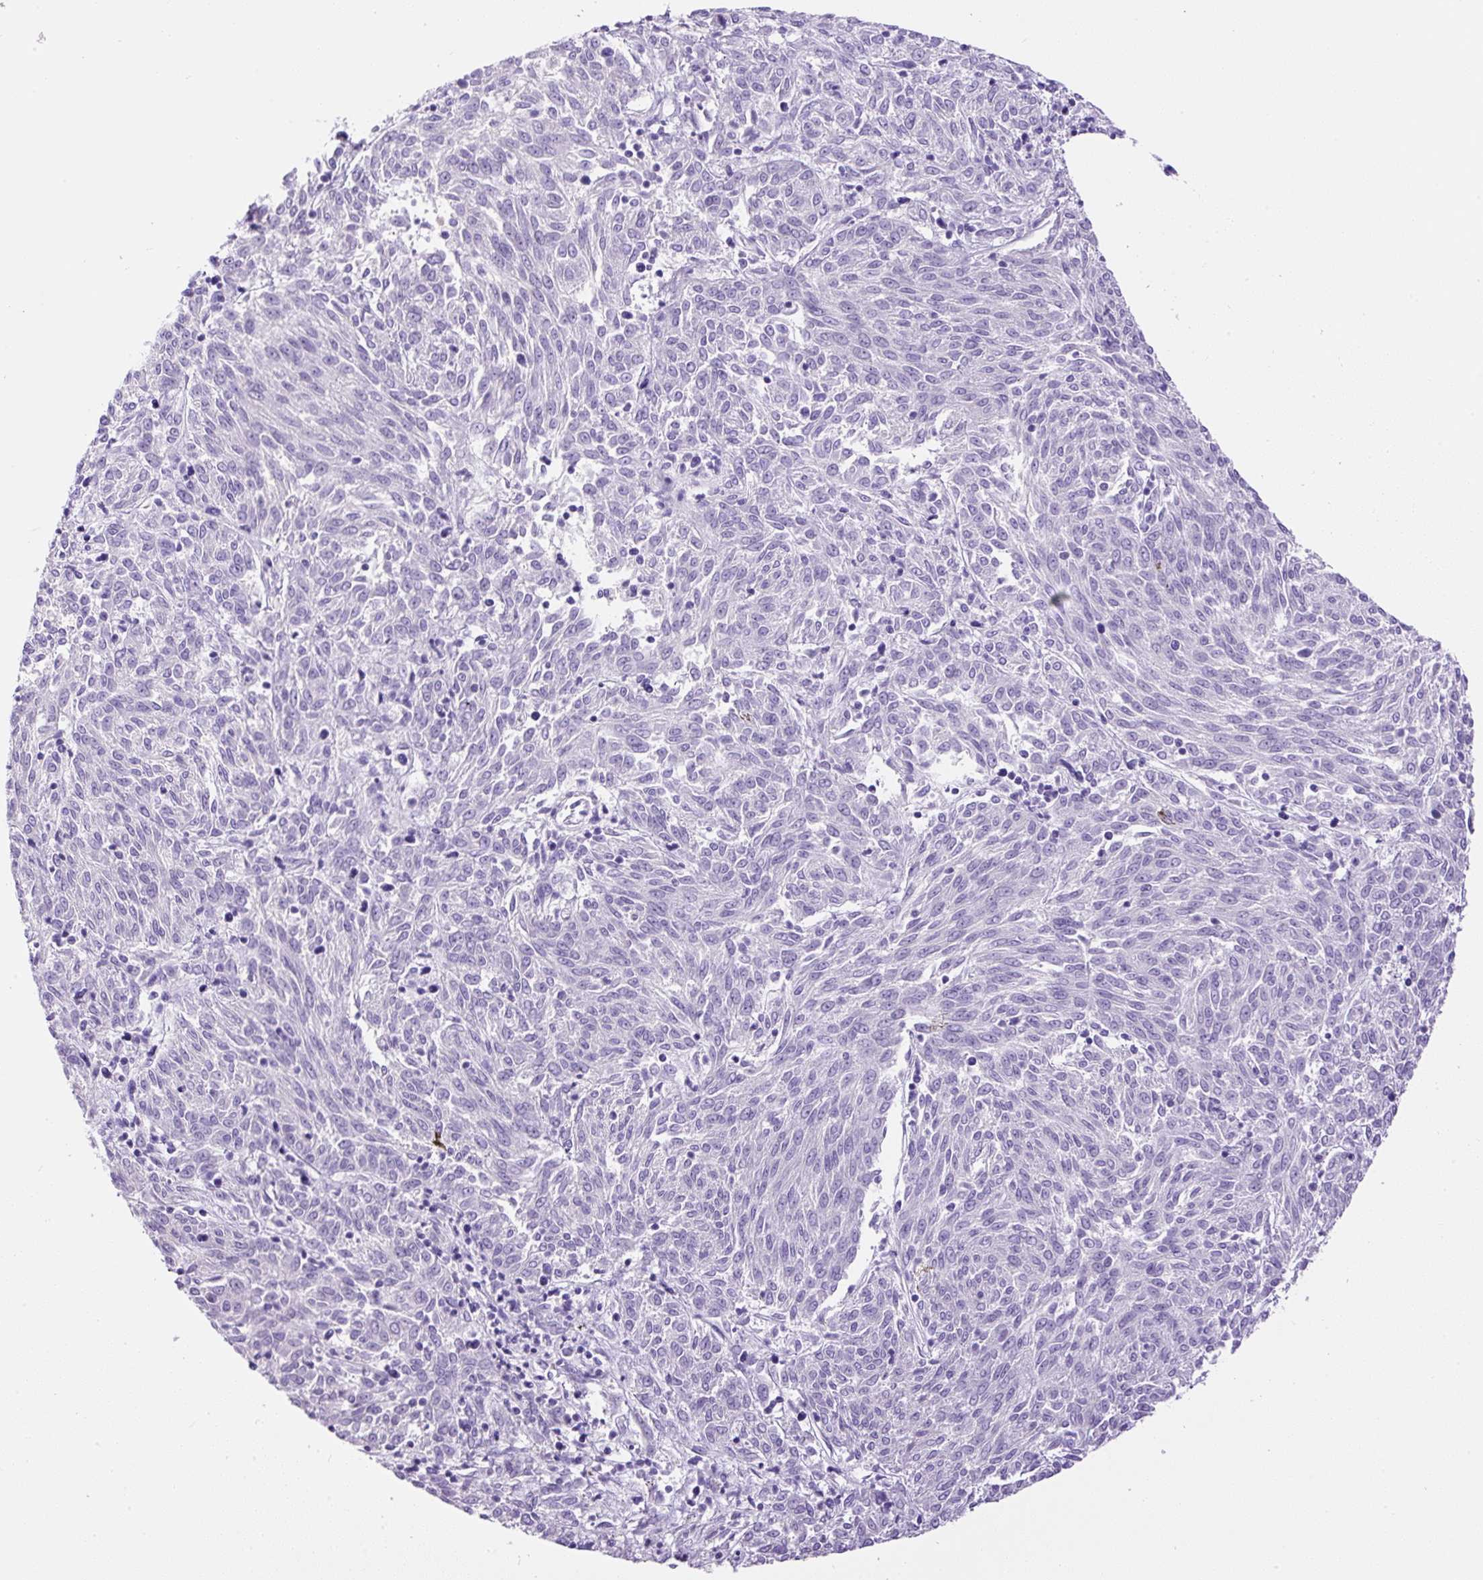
{"staining": {"intensity": "negative", "quantity": "none", "location": "none"}, "tissue": "melanoma", "cell_type": "Tumor cells", "image_type": "cancer", "snomed": [{"axis": "morphology", "description": "Malignant melanoma, NOS"}, {"axis": "topography", "description": "Skin"}], "caption": "Immunohistochemistry (IHC) micrograph of melanoma stained for a protein (brown), which shows no staining in tumor cells. Nuclei are stained in blue.", "gene": "APCS", "patient": {"sex": "female", "age": 72}}